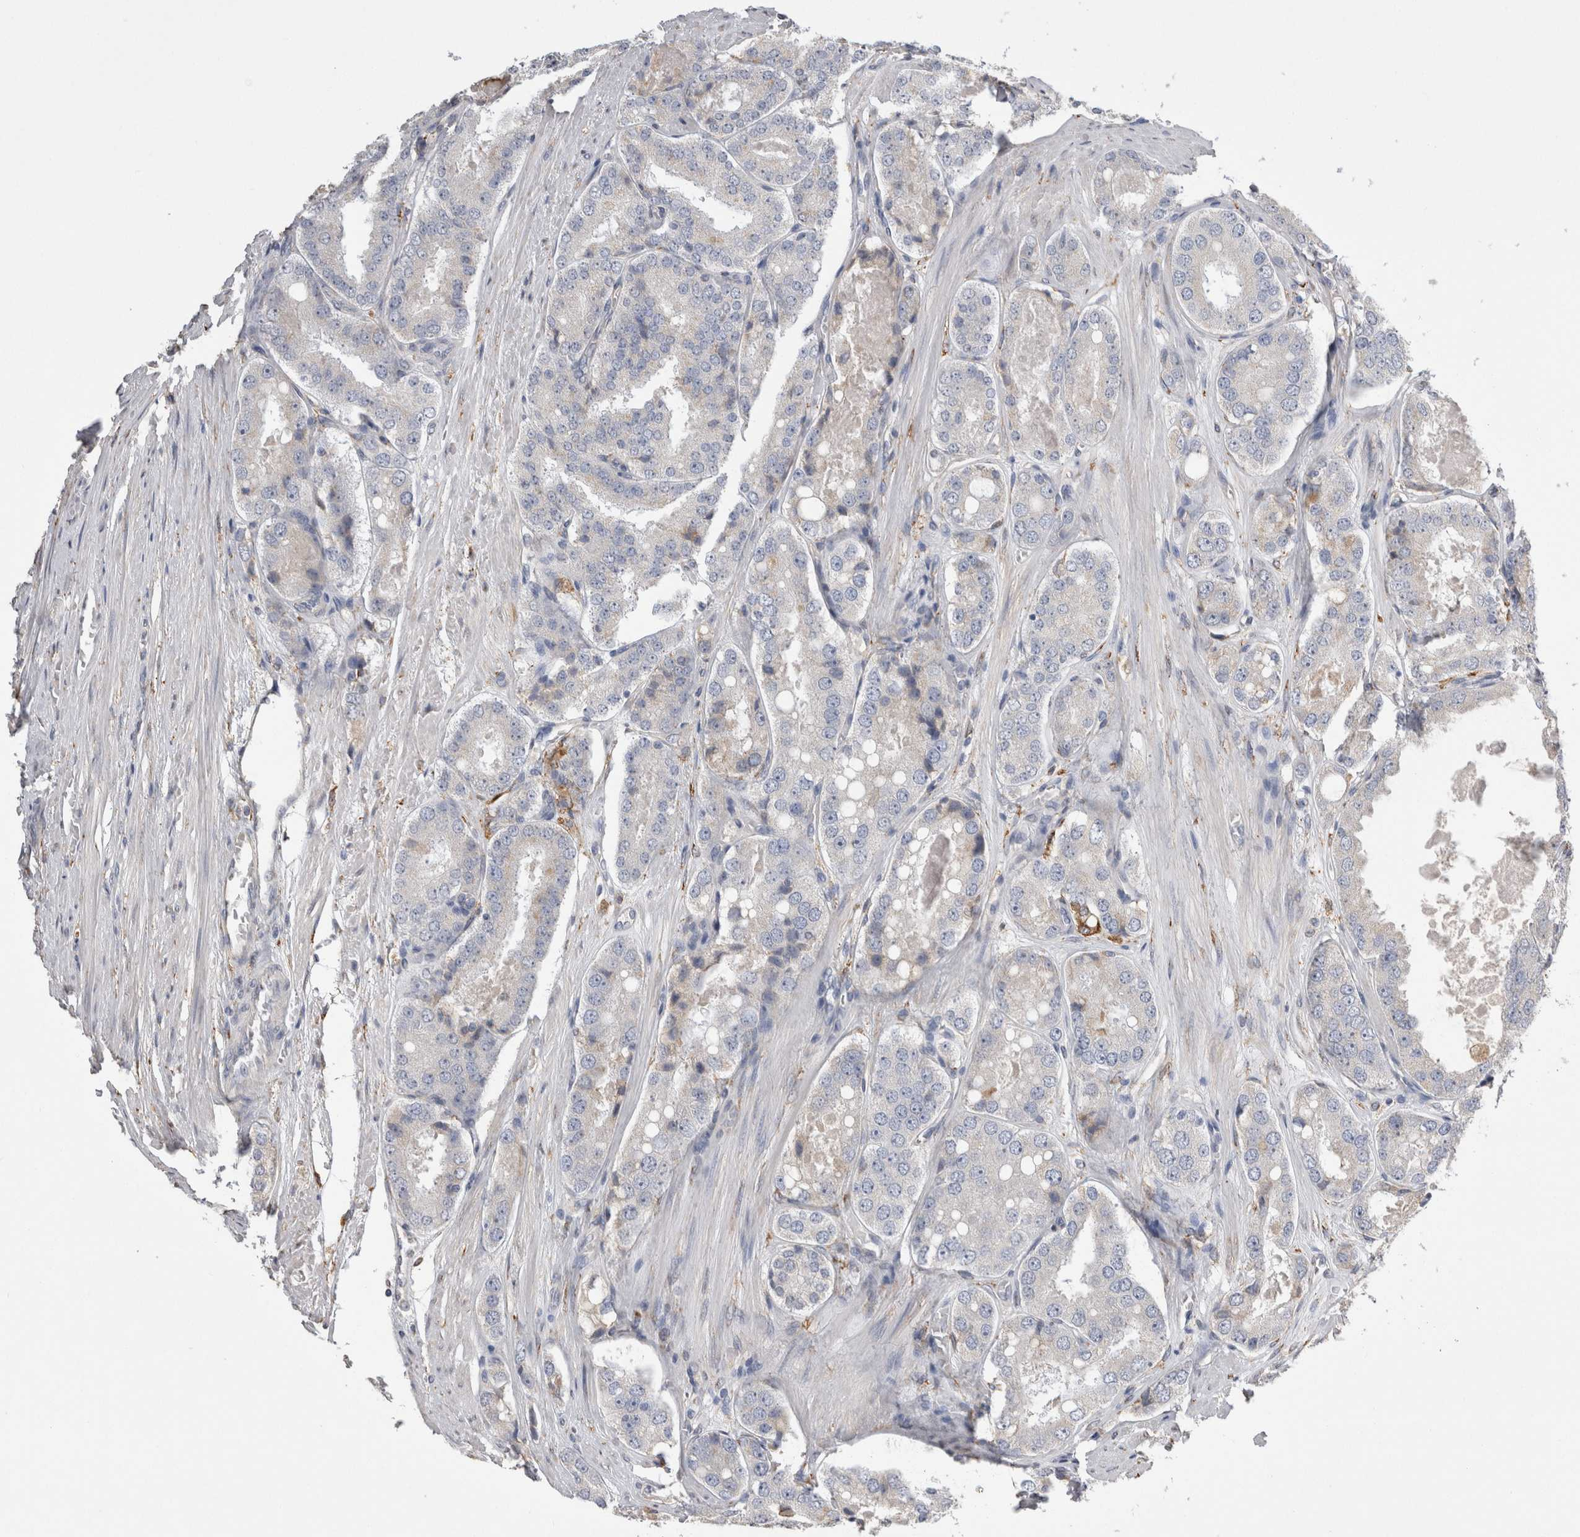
{"staining": {"intensity": "negative", "quantity": "none", "location": "none"}, "tissue": "prostate cancer", "cell_type": "Tumor cells", "image_type": "cancer", "snomed": [{"axis": "morphology", "description": "Adenocarcinoma, High grade"}, {"axis": "topography", "description": "Prostate"}], "caption": "Tumor cells are negative for brown protein staining in prostate adenocarcinoma (high-grade).", "gene": "LRPAP1", "patient": {"sex": "male", "age": 65}}